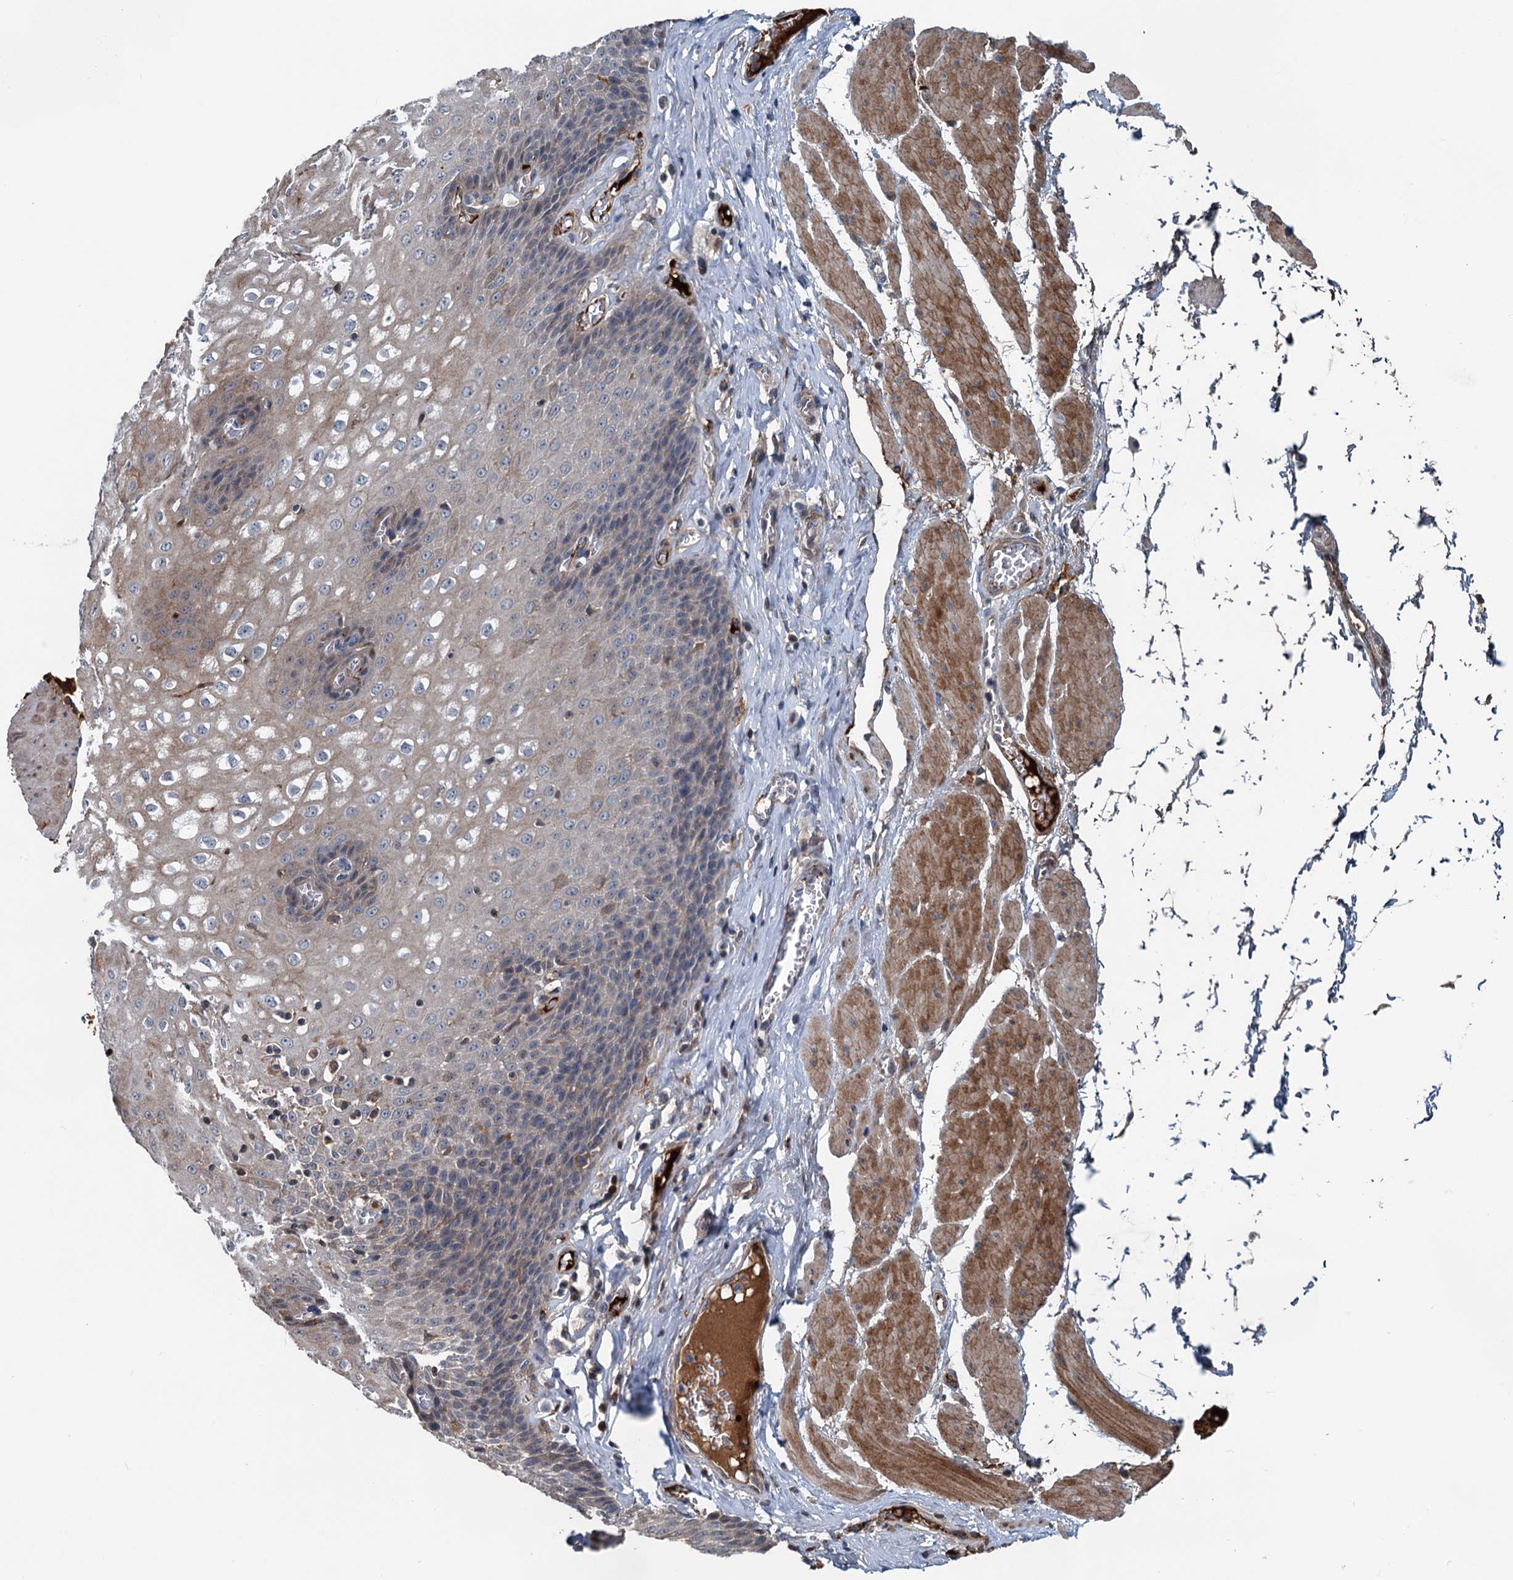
{"staining": {"intensity": "weak", "quantity": "25%-75%", "location": "cytoplasmic/membranous"}, "tissue": "esophagus", "cell_type": "Squamous epithelial cells", "image_type": "normal", "snomed": [{"axis": "morphology", "description": "Normal tissue, NOS"}, {"axis": "topography", "description": "Esophagus"}], "caption": "High-power microscopy captured an immunohistochemistry (IHC) micrograph of benign esophagus, revealing weak cytoplasmic/membranous positivity in about 25%-75% of squamous epithelial cells. (DAB IHC with brightfield microscopy, high magnification).", "gene": "TEDC1", "patient": {"sex": "male", "age": 60}}